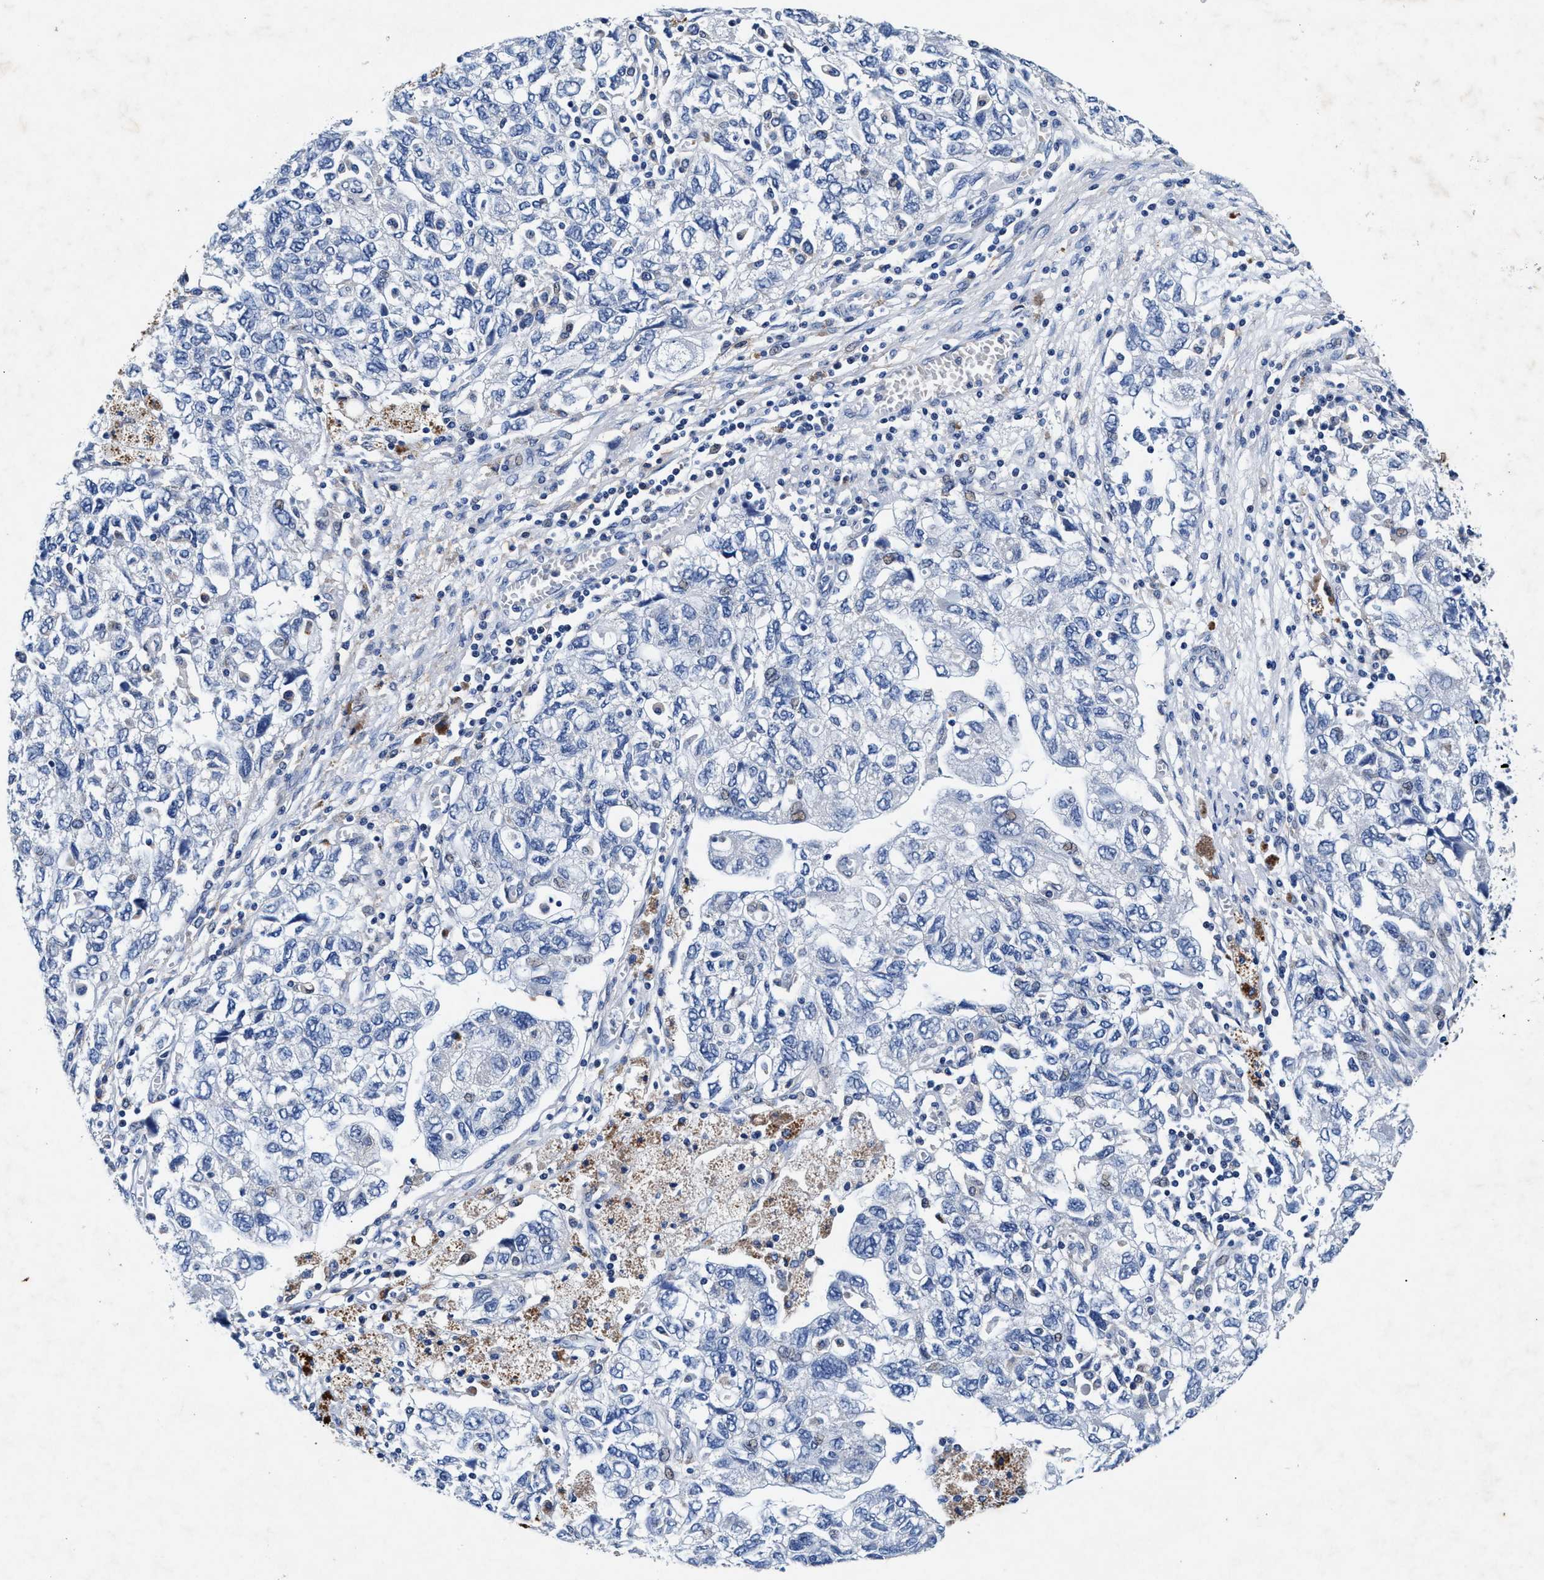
{"staining": {"intensity": "negative", "quantity": "none", "location": "none"}, "tissue": "ovarian cancer", "cell_type": "Tumor cells", "image_type": "cancer", "snomed": [{"axis": "morphology", "description": "Carcinoma, NOS"}, {"axis": "morphology", "description": "Cystadenocarcinoma, serous, NOS"}, {"axis": "topography", "description": "Ovary"}], "caption": "There is no significant positivity in tumor cells of ovarian serous cystadenocarcinoma.", "gene": "SLC8A1", "patient": {"sex": "female", "age": 69}}